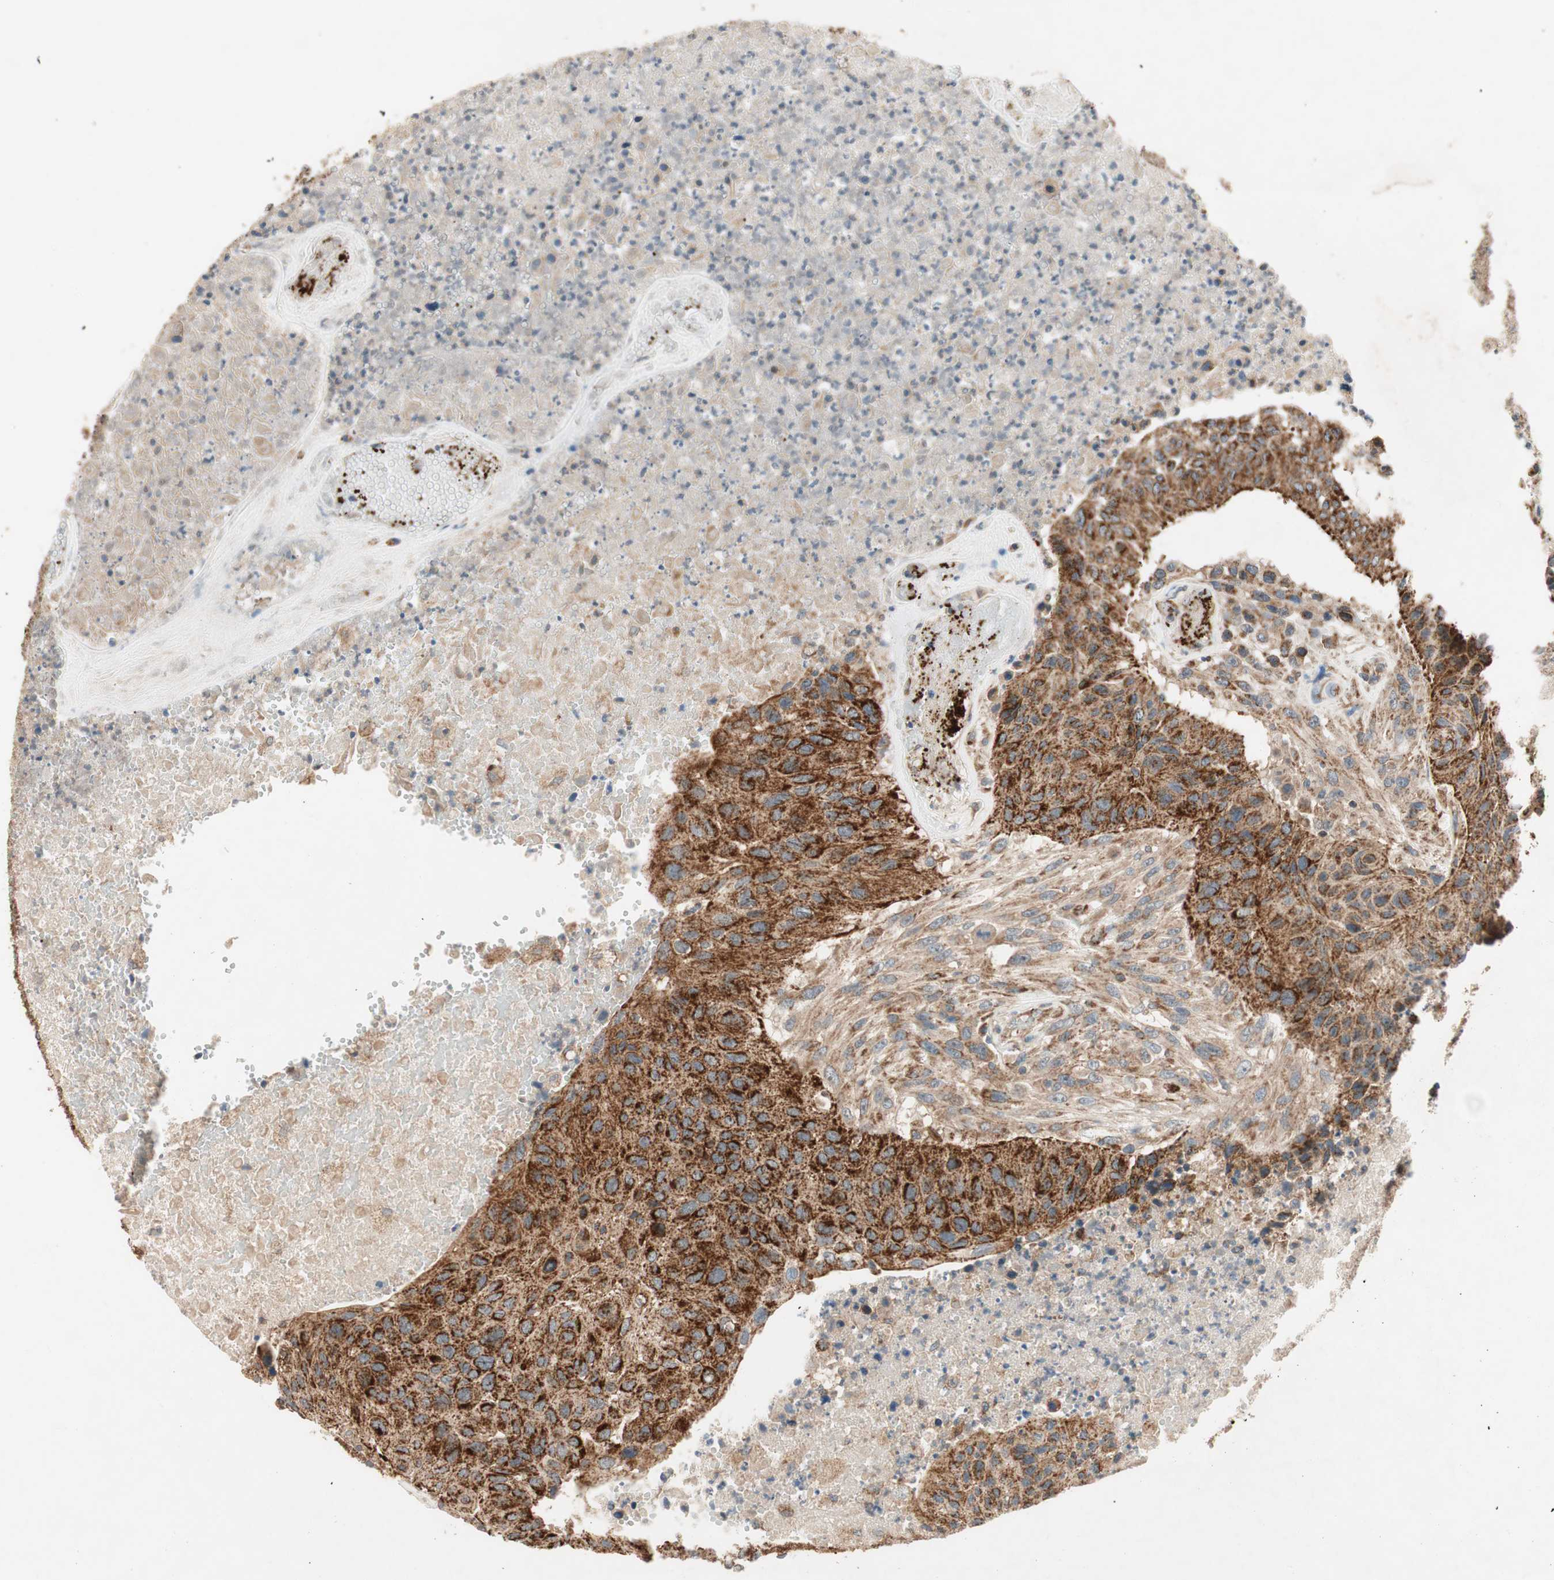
{"staining": {"intensity": "strong", "quantity": ">75%", "location": "cytoplasmic/membranous"}, "tissue": "urothelial cancer", "cell_type": "Tumor cells", "image_type": "cancer", "snomed": [{"axis": "morphology", "description": "Urothelial carcinoma, High grade"}, {"axis": "topography", "description": "Urinary bladder"}], "caption": "IHC of urothelial cancer exhibits high levels of strong cytoplasmic/membranous positivity in about >75% of tumor cells.", "gene": "AKAP1", "patient": {"sex": "male", "age": 66}}